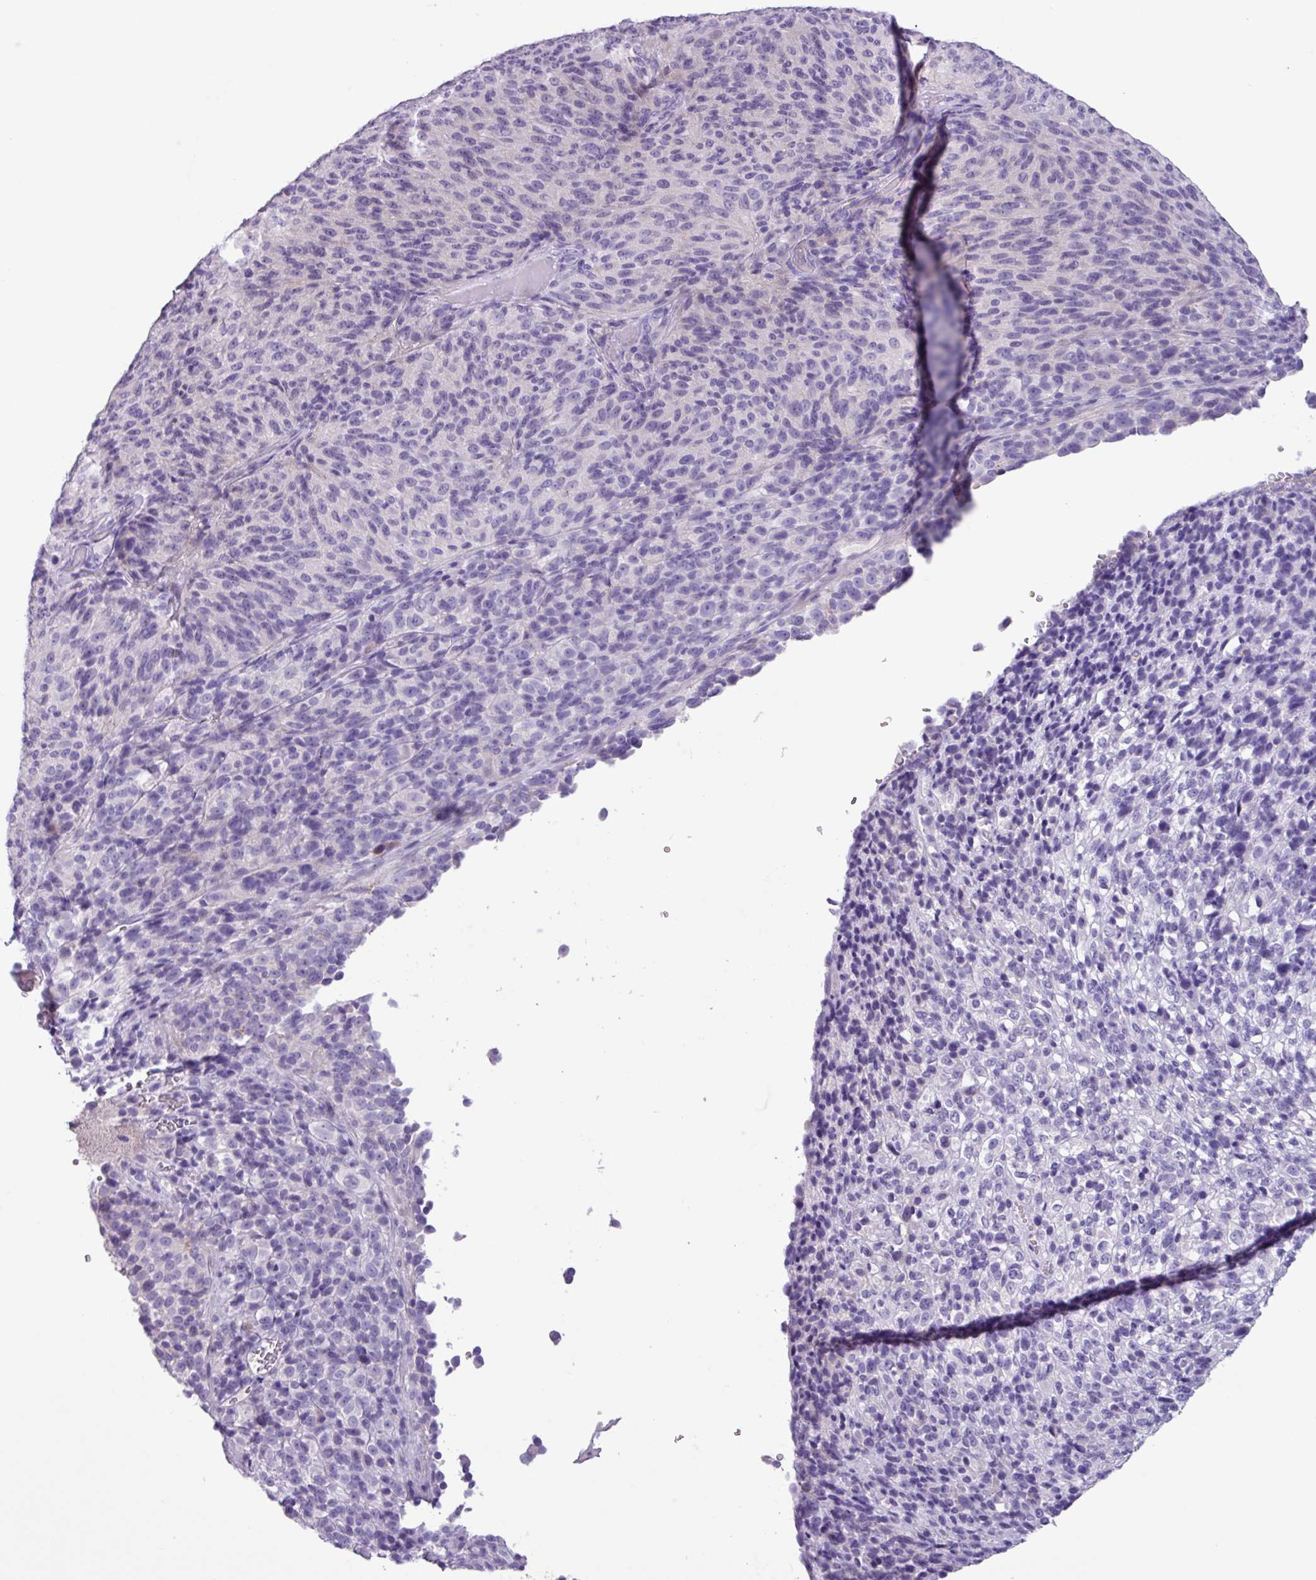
{"staining": {"intensity": "negative", "quantity": "none", "location": "none"}, "tissue": "melanoma", "cell_type": "Tumor cells", "image_type": "cancer", "snomed": [{"axis": "morphology", "description": "Malignant melanoma, Metastatic site"}, {"axis": "topography", "description": "Brain"}], "caption": "The immunohistochemistry micrograph has no significant expression in tumor cells of malignant melanoma (metastatic site) tissue.", "gene": "CYSTM1", "patient": {"sex": "female", "age": 56}}